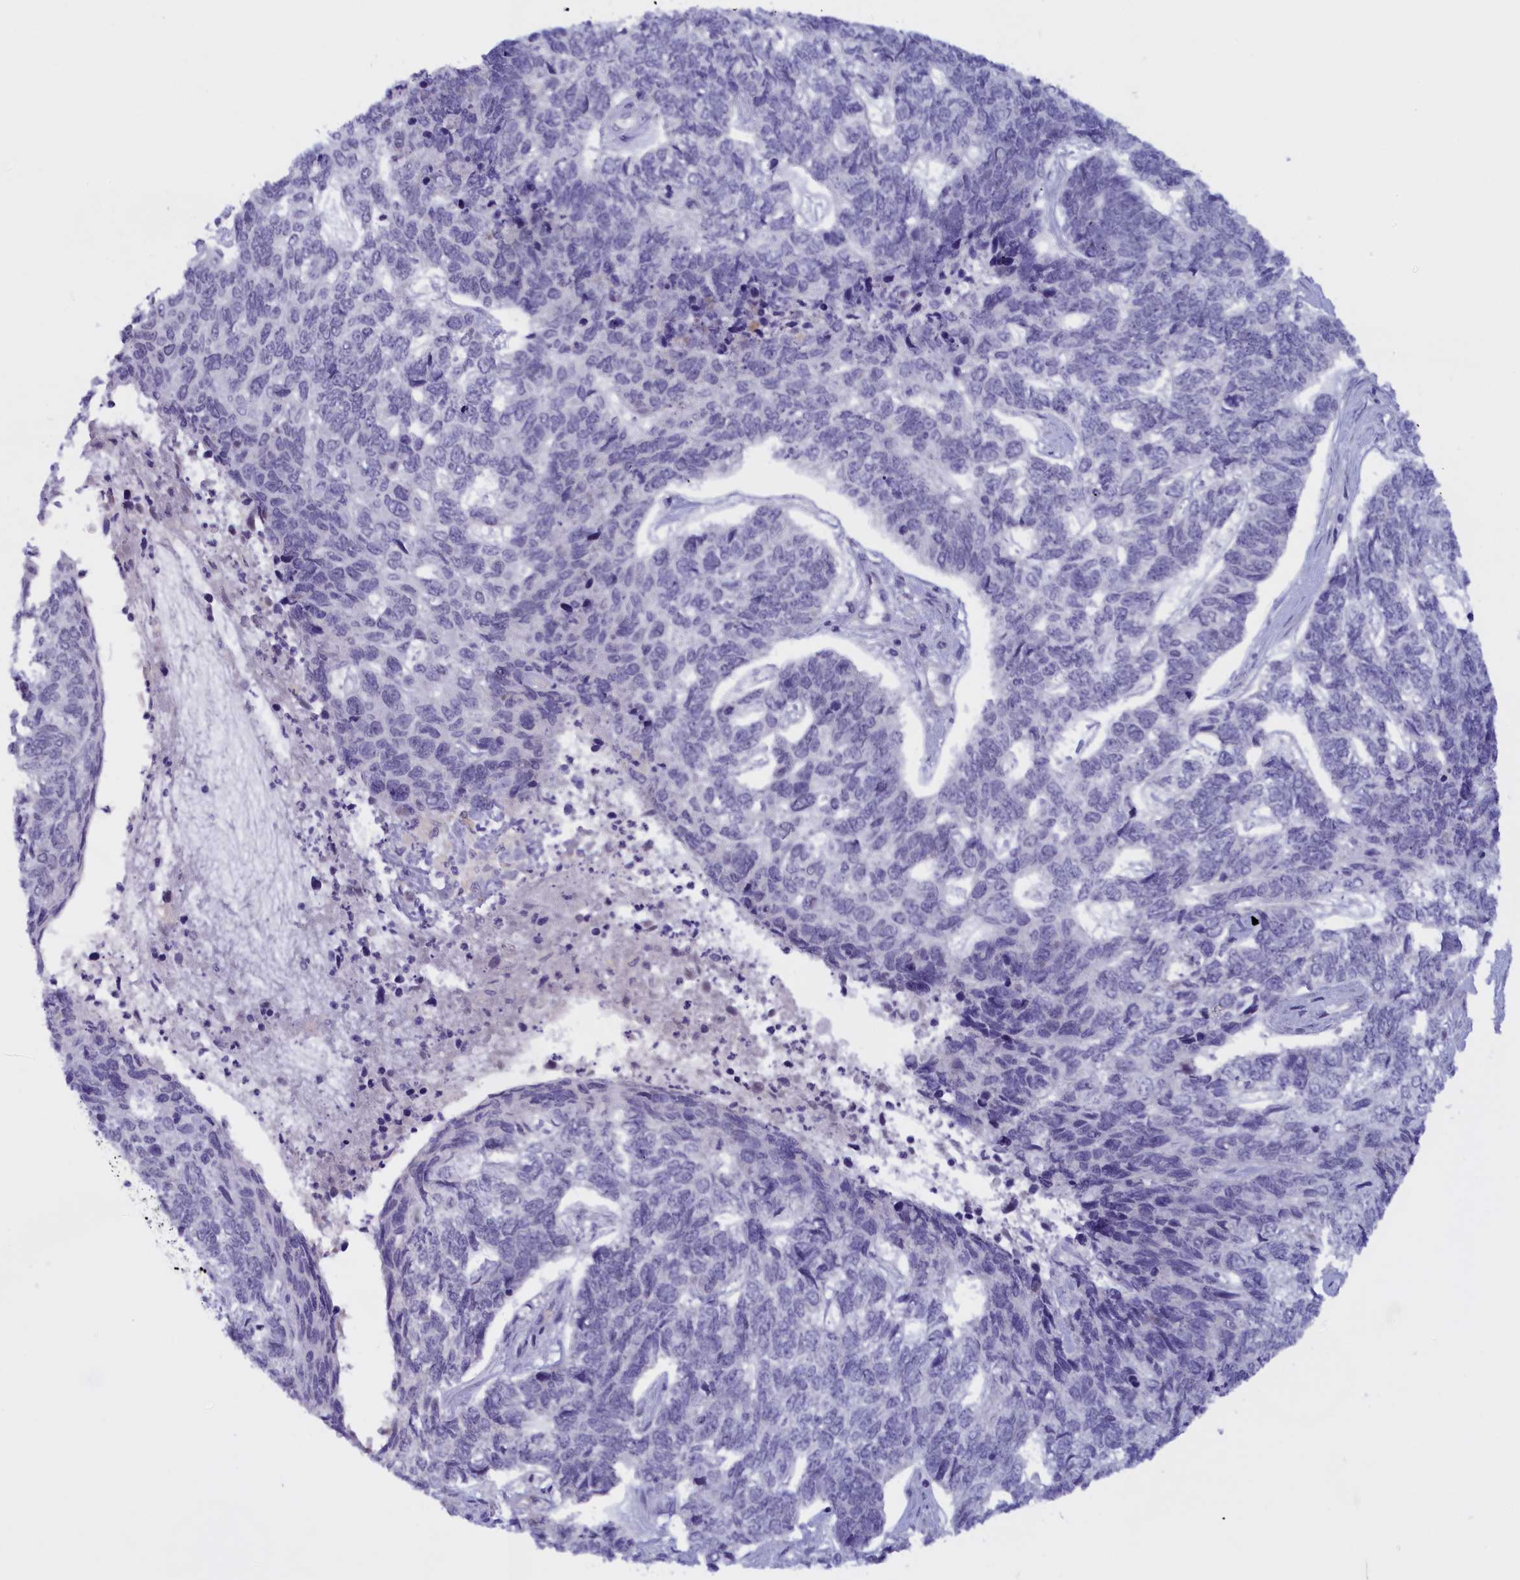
{"staining": {"intensity": "negative", "quantity": "none", "location": "none"}, "tissue": "skin cancer", "cell_type": "Tumor cells", "image_type": "cancer", "snomed": [{"axis": "morphology", "description": "Basal cell carcinoma"}, {"axis": "topography", "description": "Skin"}], "caption": "Immunohistochemistry image of skin cancer stained for a protein (brown), which shows no expression in tumor cells.", "gene": "IGFALS", "patient": {"sex": "female", "age": 65}}